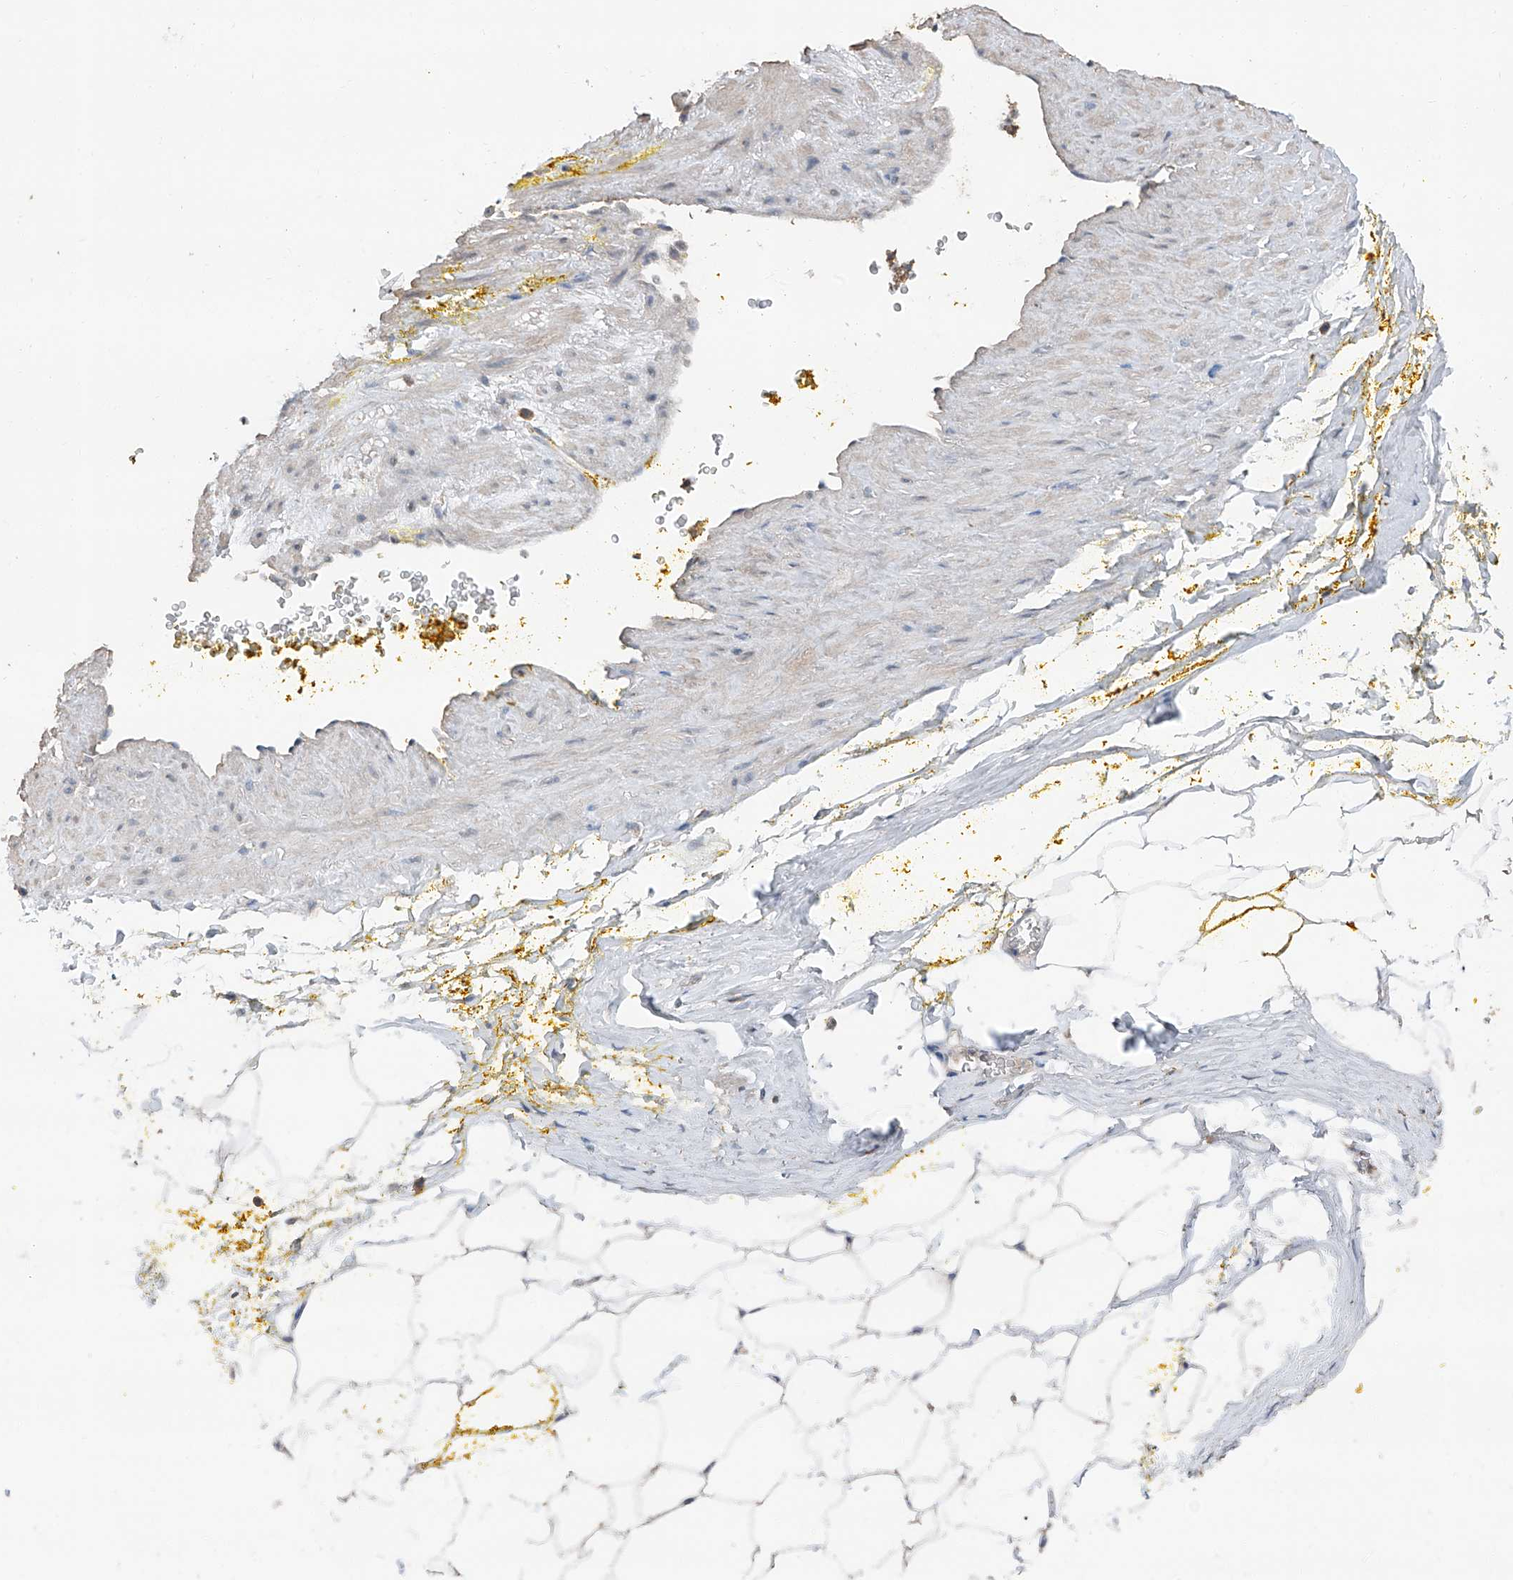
{"staining": {"intensity": "negative", "quantity": "none", "location": "none"}, "tissue": "adipose tissue", "cell_type": "Adipocytes", "image_type": "normal", "snomed": [{"axis": "morphology", "description": "Normal tissue, NOS"}, {"axis": "morphology", "description": "Adenocarcinoma, Low grade"}, {"axis": "topography", "description": "Prostate"}, {"axis": "topography", "description": "Peripheral nerve tissue"}], "caption": "Protein analysis of normal adipose tissue displays no significant staining in adipocytes.", "gene": "MAMLD1", "patient": {"sex": "male", "age": 63}}